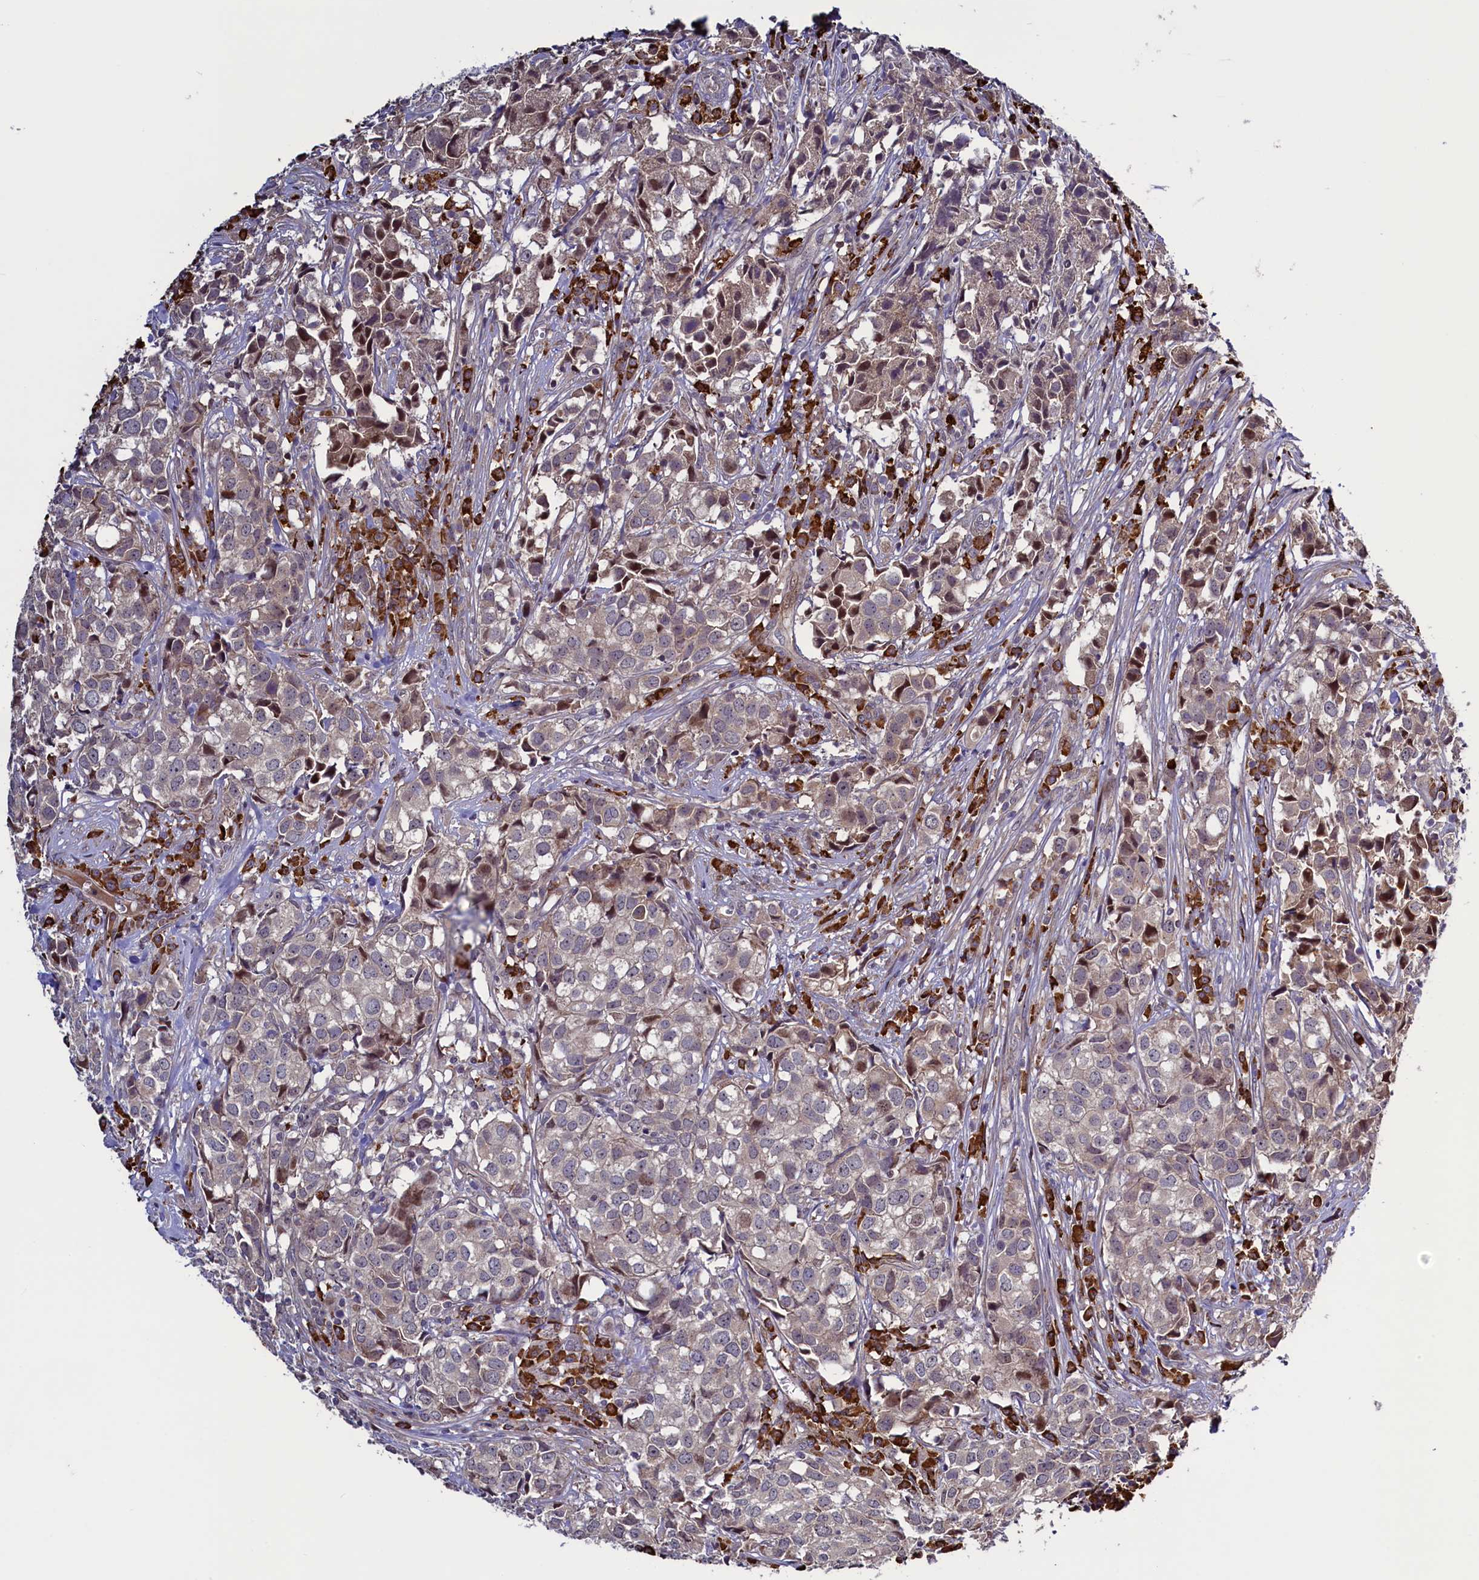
{"staining": {"intensity": "weak", "quantity": "25%-75%", "location": "cytoplasmic/membranous"}, "tissue": "urothelial cancer", "cell_type": "Tumor cells", "image_type": "cancer", "snomed": [{"axis": "morphology", "description": "Urothelial carcinoma, High grade"}, {"axis": "topography", "description": "Urinary bladder"}], "caption": "Urothelial carcinoma (high-grade) stained for a protein (brown) demonstrates weak cytoplasmic/membranous positive staining in about 25%-75% of tumor cells.", "gene": "RBFA", "patient": {"sex": "female", "age": 75}}